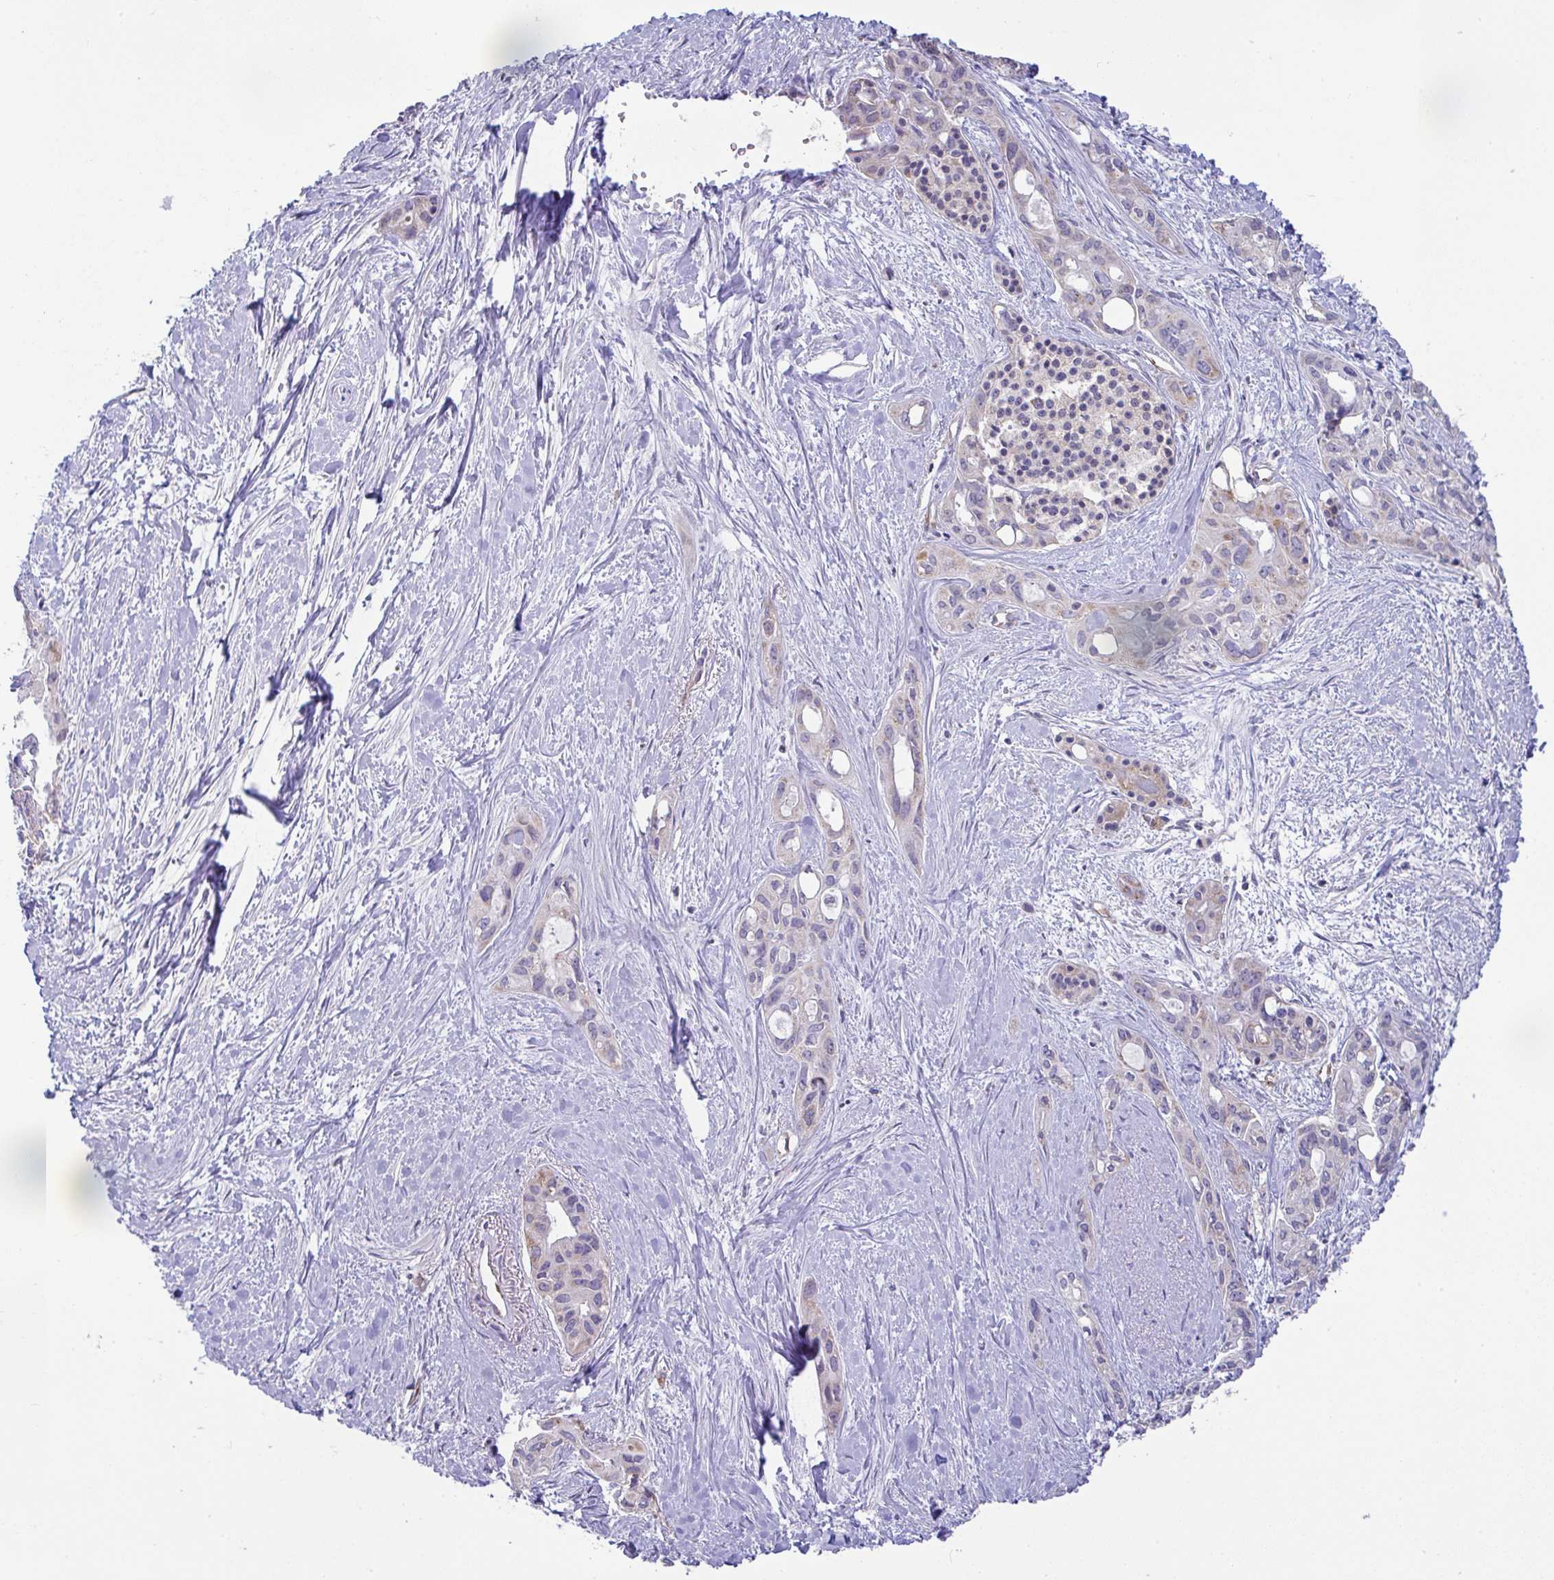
{"staining": {"intensity": "moderate", "quantity": "<25%", "location": "cytoplasmic/membranous"}, "tissue": "pancreatic cancer", "cell_type": "Tumor cells", "image_type": "cancer", "snomed": [{"axis": "morphology", "description": "Adenocarcinoma, NOS"}, {"axis": "topography", "description": "Pancreas"}], "caption": "Pancreatic cancer (adenocarcinoma) was stained to show a protein in brown. There is low levels of moderate cytoplasmic/membranous expression in approximately <25% of tumor cells. (DAB (3,3'-diaminobenzidine) IHC, brown staining for protein, blue staining for nuclei).", "gene": "PLCD4", "patient": {"sex": "female", "age": 50}}